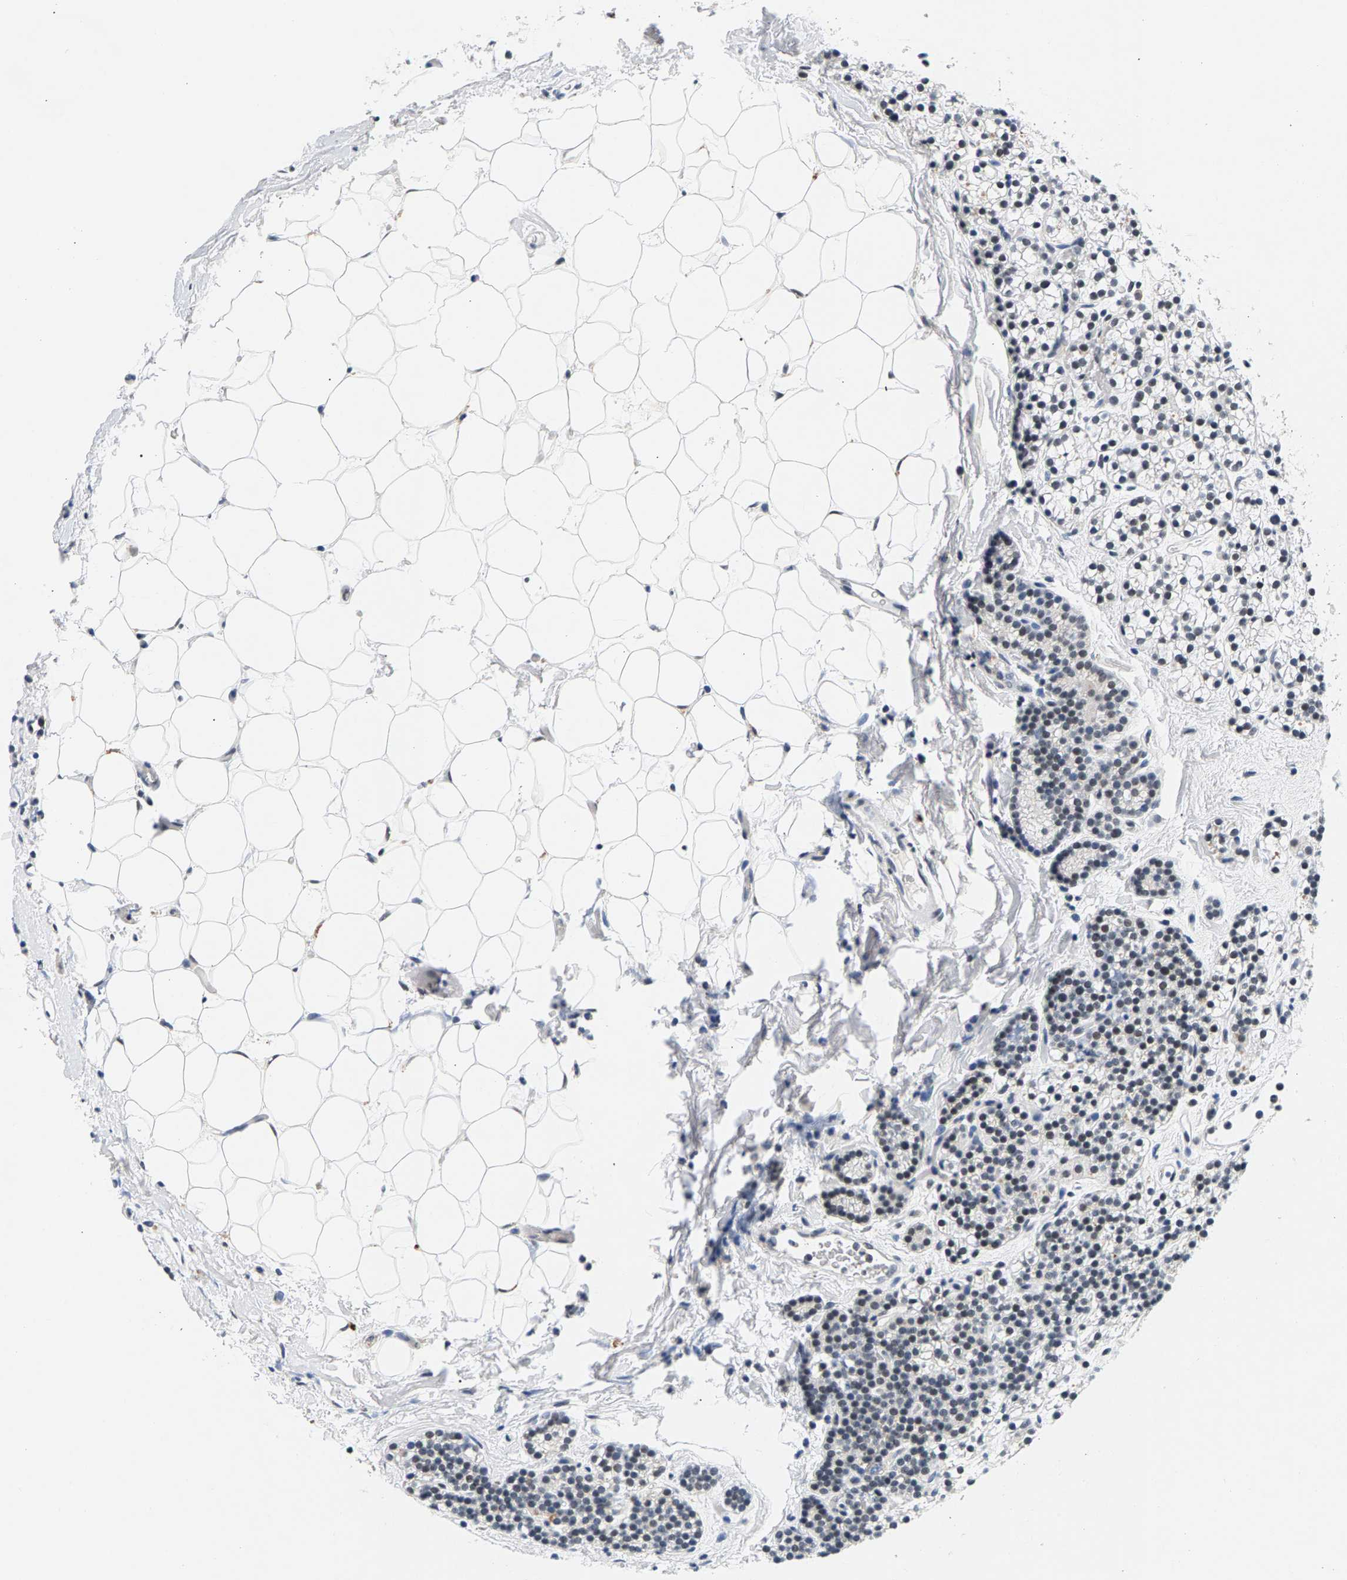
{"staining": {"intensity": "weak", "quantity": "<25%", "location": "nuclear"}, "tissue": "parathyroid gland", "cell_type": "Glandular cells", "image_type": "normal", "snomed": [{"axis": "morphology", "description": "Normal tissue, NOS"}, {"axis": "morphology", "description": "Adenoma, NOS"}, {"axis": "topography", "description": "Parathyroid gland"}], "caption": "IHC micrograph of benign parathyroid gland: parathyroid gland stained with DAB shows no significant protein positivity in glandular cells. Nuclei are stained in blue.", "gene": "ATF2", "patient": {"sex": "female", "age": 54}}